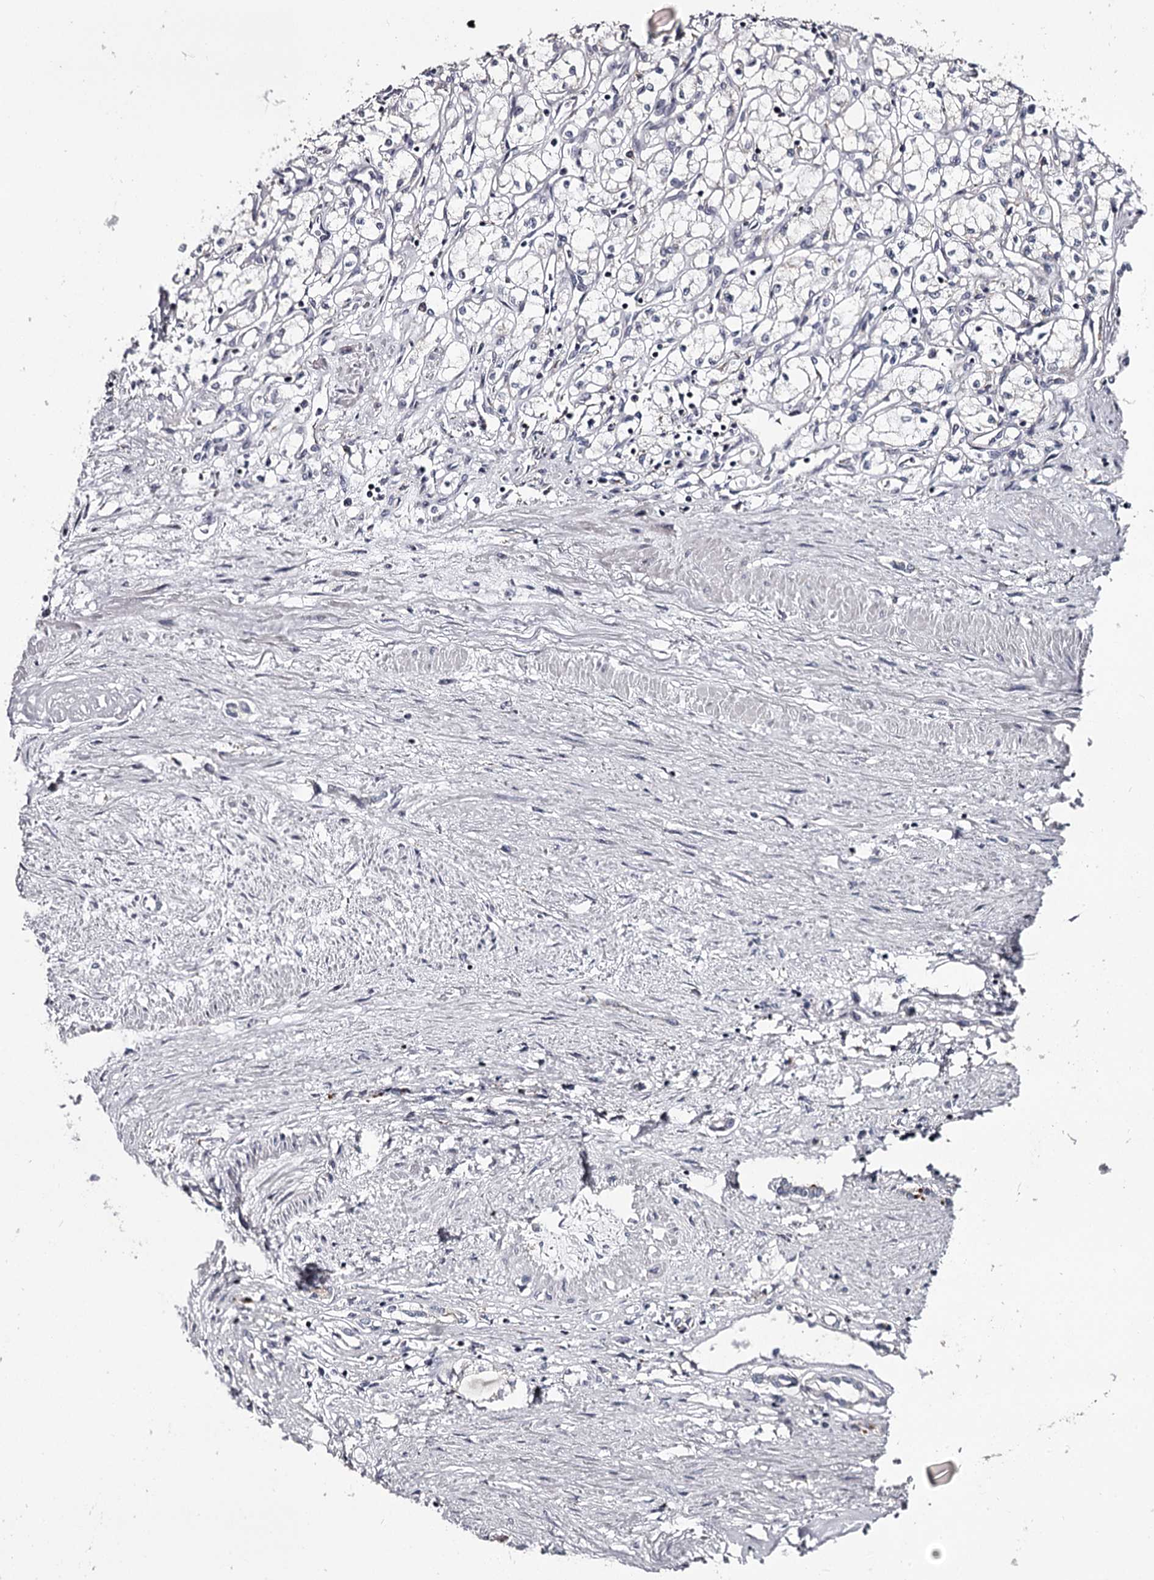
{"staining": {"intensity": "negative", "quantity": "none", "location": "none"}, "tissue": "renal cancer", "cell_type": "Tumor cells", "image_type": "cancer", "snomed": [{"axis": "morphology", "description": "Adenocarcinoma, NOS"}, {"axis": "topography", "description": "Kidney"}], "caption": "Immunohistochemistry (IHC) of human renal adenocarcinoma displays no expression in tumor cells.", "gene": "RASSF6", "patient": {"sex": "male", "age": 59}}